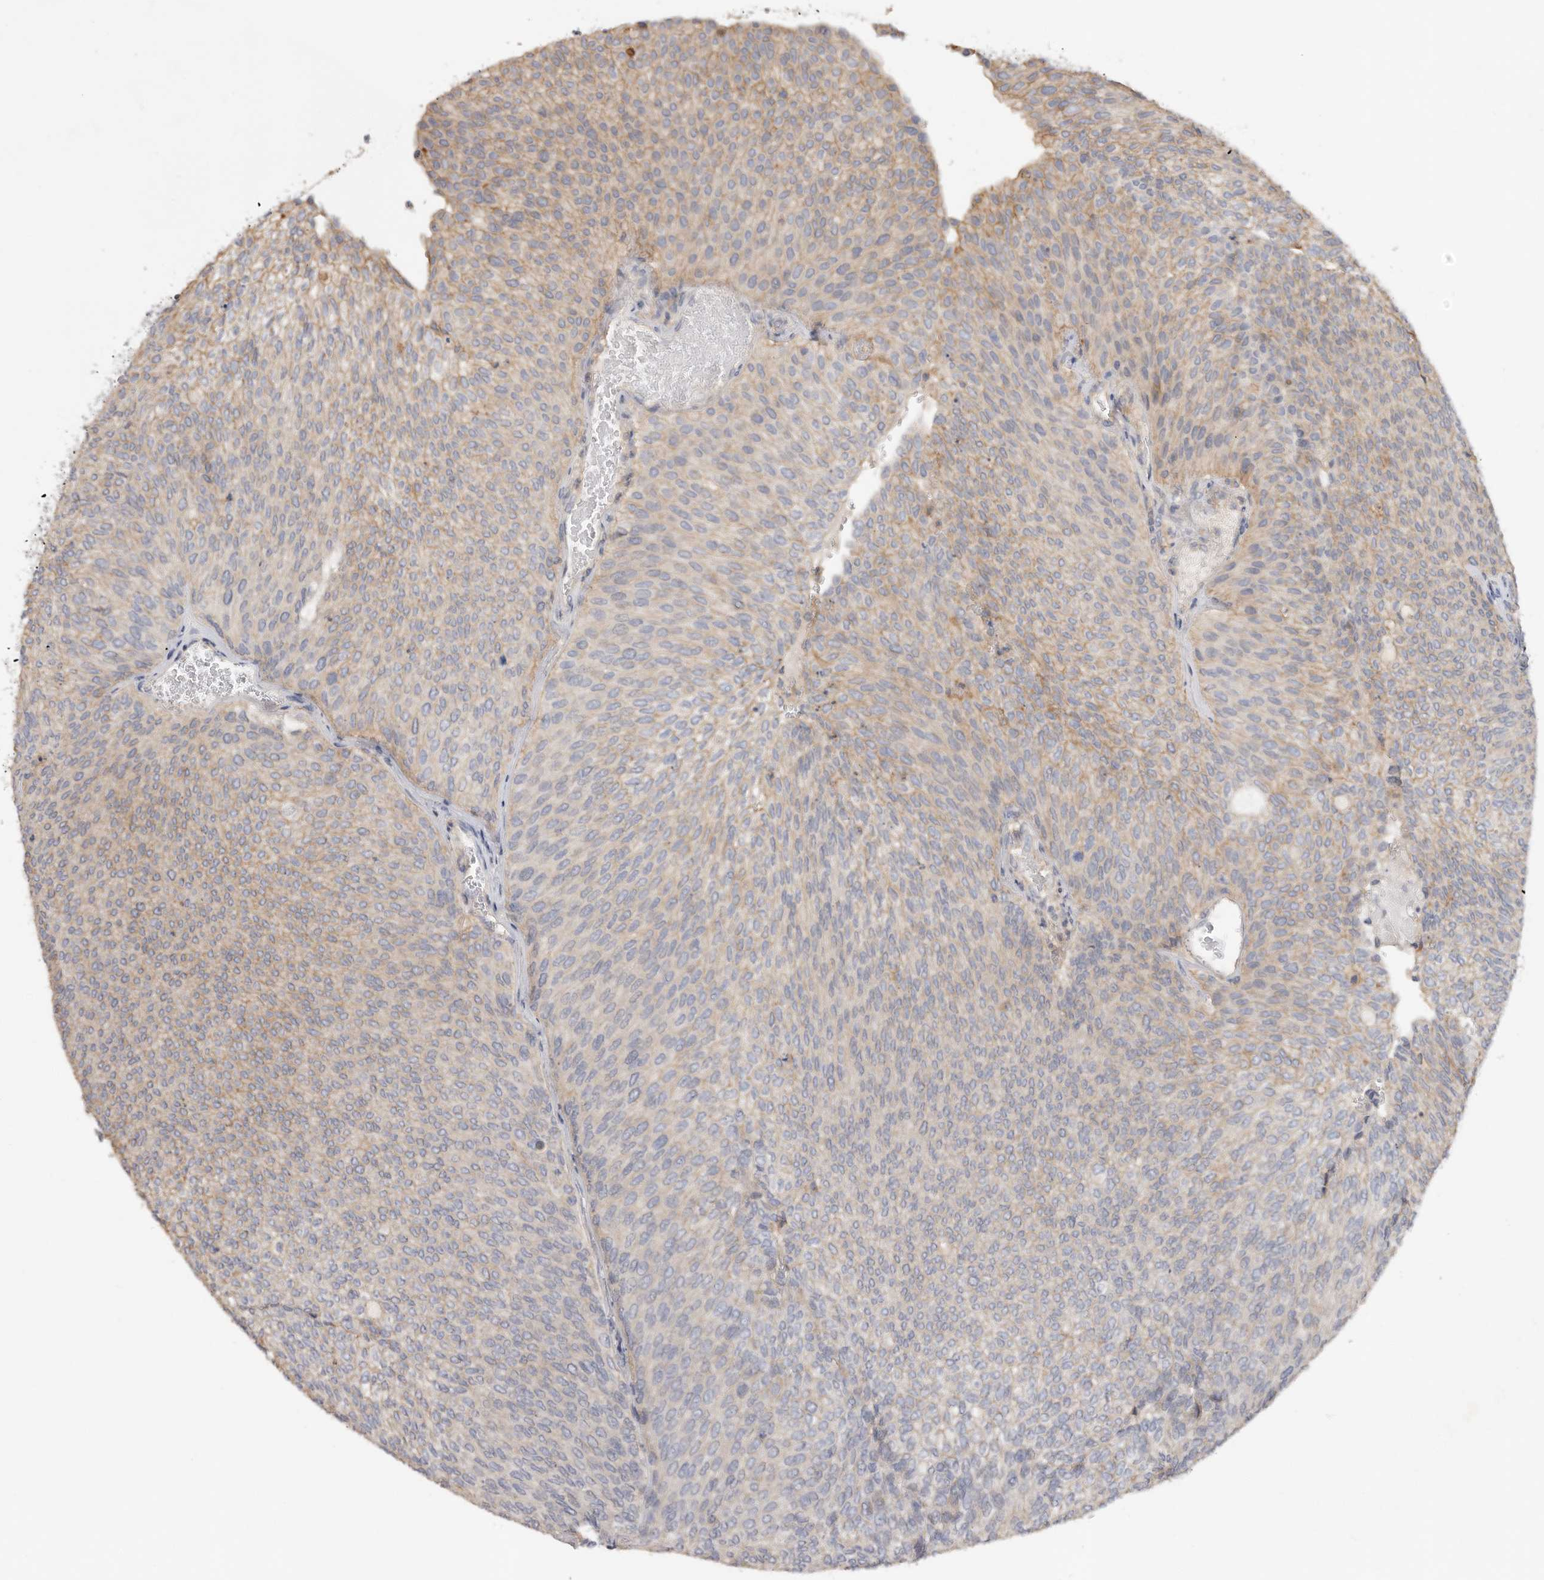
{"staining": {"intensity": "weak", "quantity": "25%-75%", "location": "cytoplasmic/membranous"}, "tissue": "urothelial cancer", "cell_type": "Tumor cells", "image_type": "cancer", "snomed": [{"axis": "morphology", "description": "Urothelial carcinoma, Low grade"}, {"axis": "topography", "description": "Urinary bladder"}], "caption": "A micrograph of urothelial carcinoma (low-grade) stained for a protein reveals weak cytoplasmic/membranous brown staining in tumor cells. (DAB IHC, brown staining for protein, blue staining for nuclei).", "gene": "WDTC1", "patient": {"sex": "female", "age": 79}}